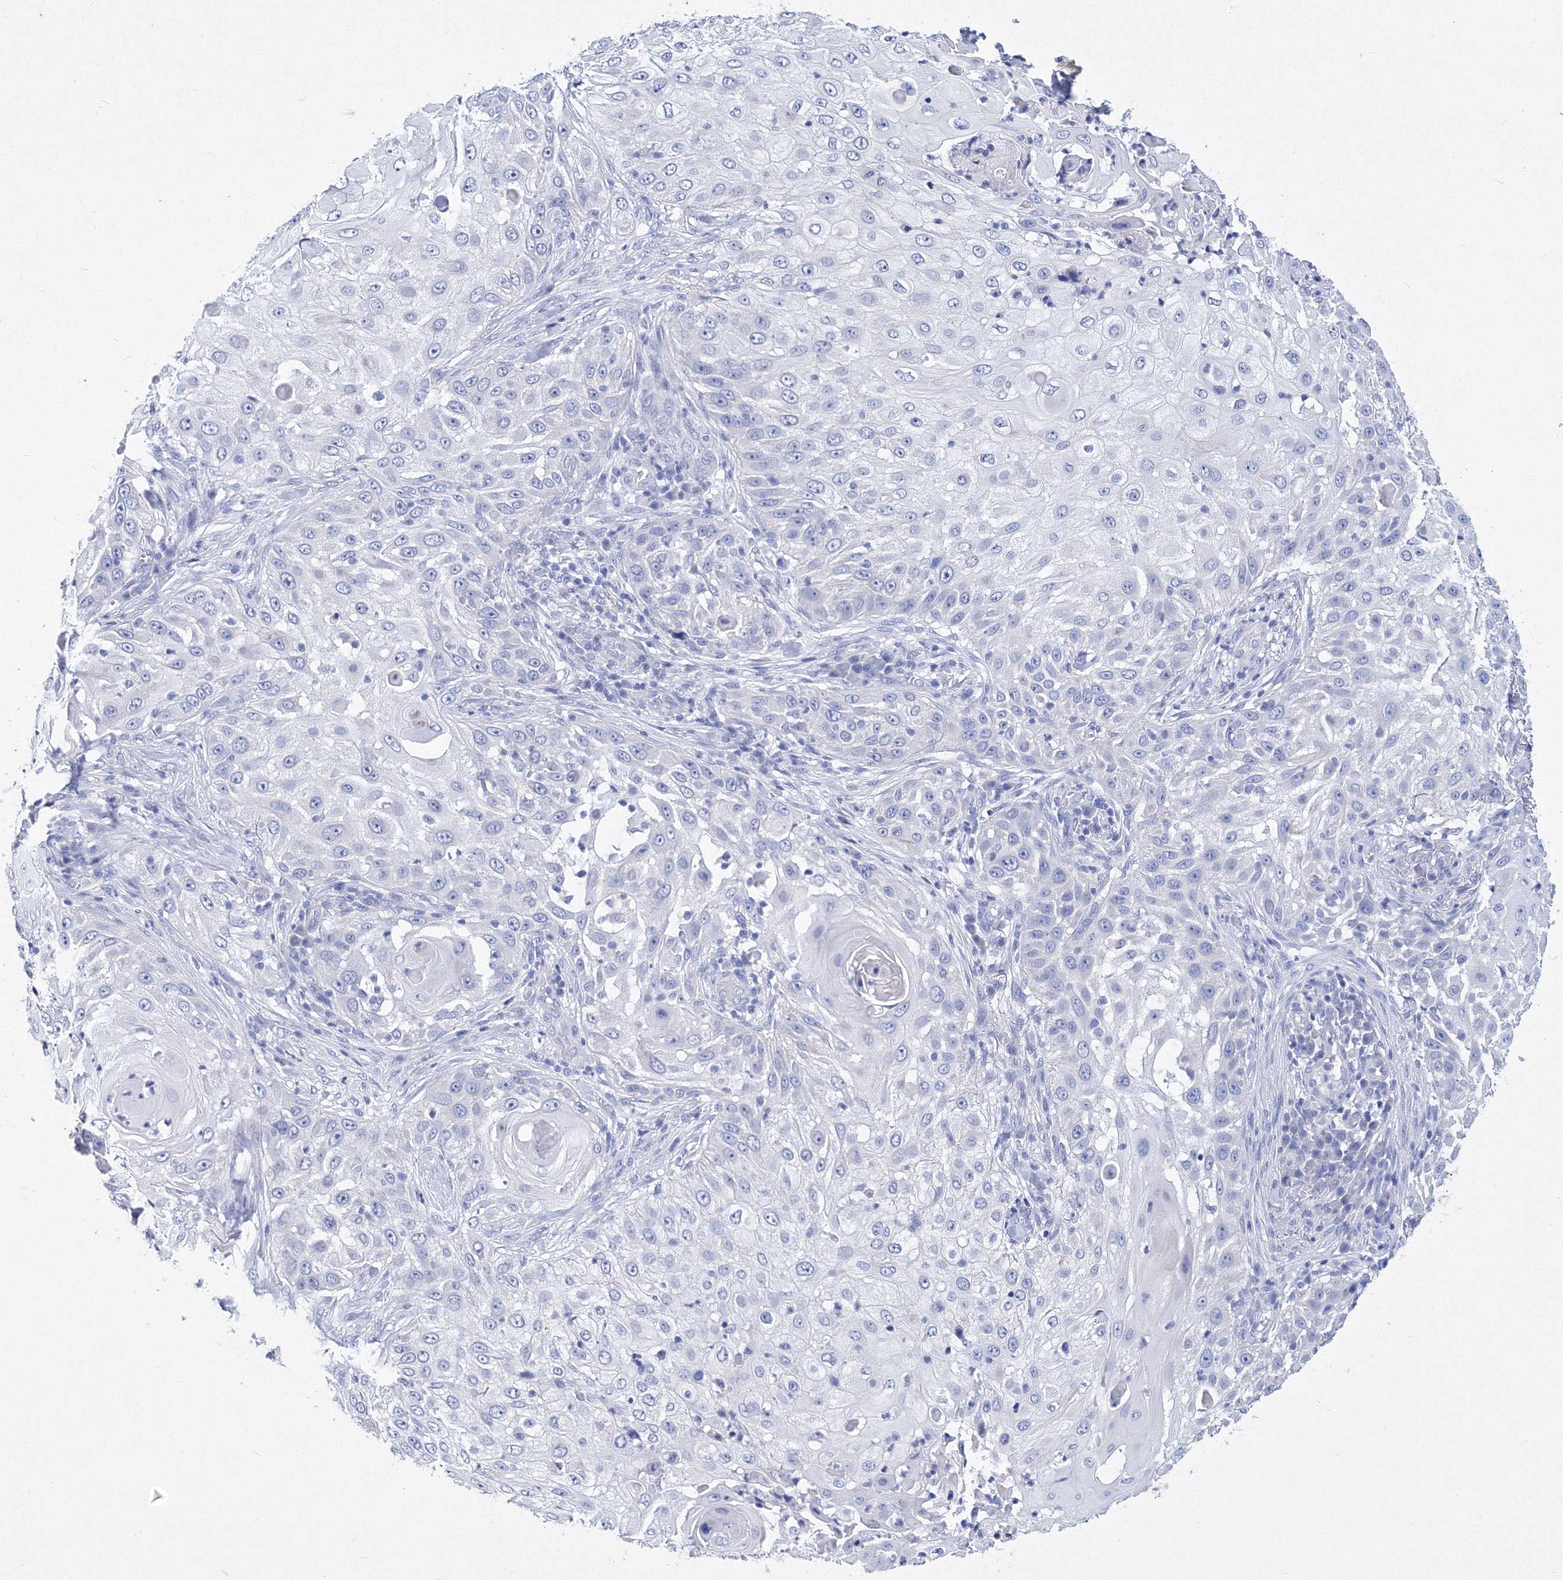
{"staining": {"intensity": "negative", "quantity": "none", "location": "none"}, "tissue": "skin cancer", "cell_type": "Tumor cells", "image_type": "cancer", "snomed": [{"axis": "morphology", "description": "Squamous cell carcinoma, NOS"}, {"axis": "topography", "description": "Skin"}], "caption": "The histopathology image exhibits no staining of tumor cells in squamous cell carcinoma (skin).", "gene": "GPN1", "patient": {"sex": "female", "age": 44}}